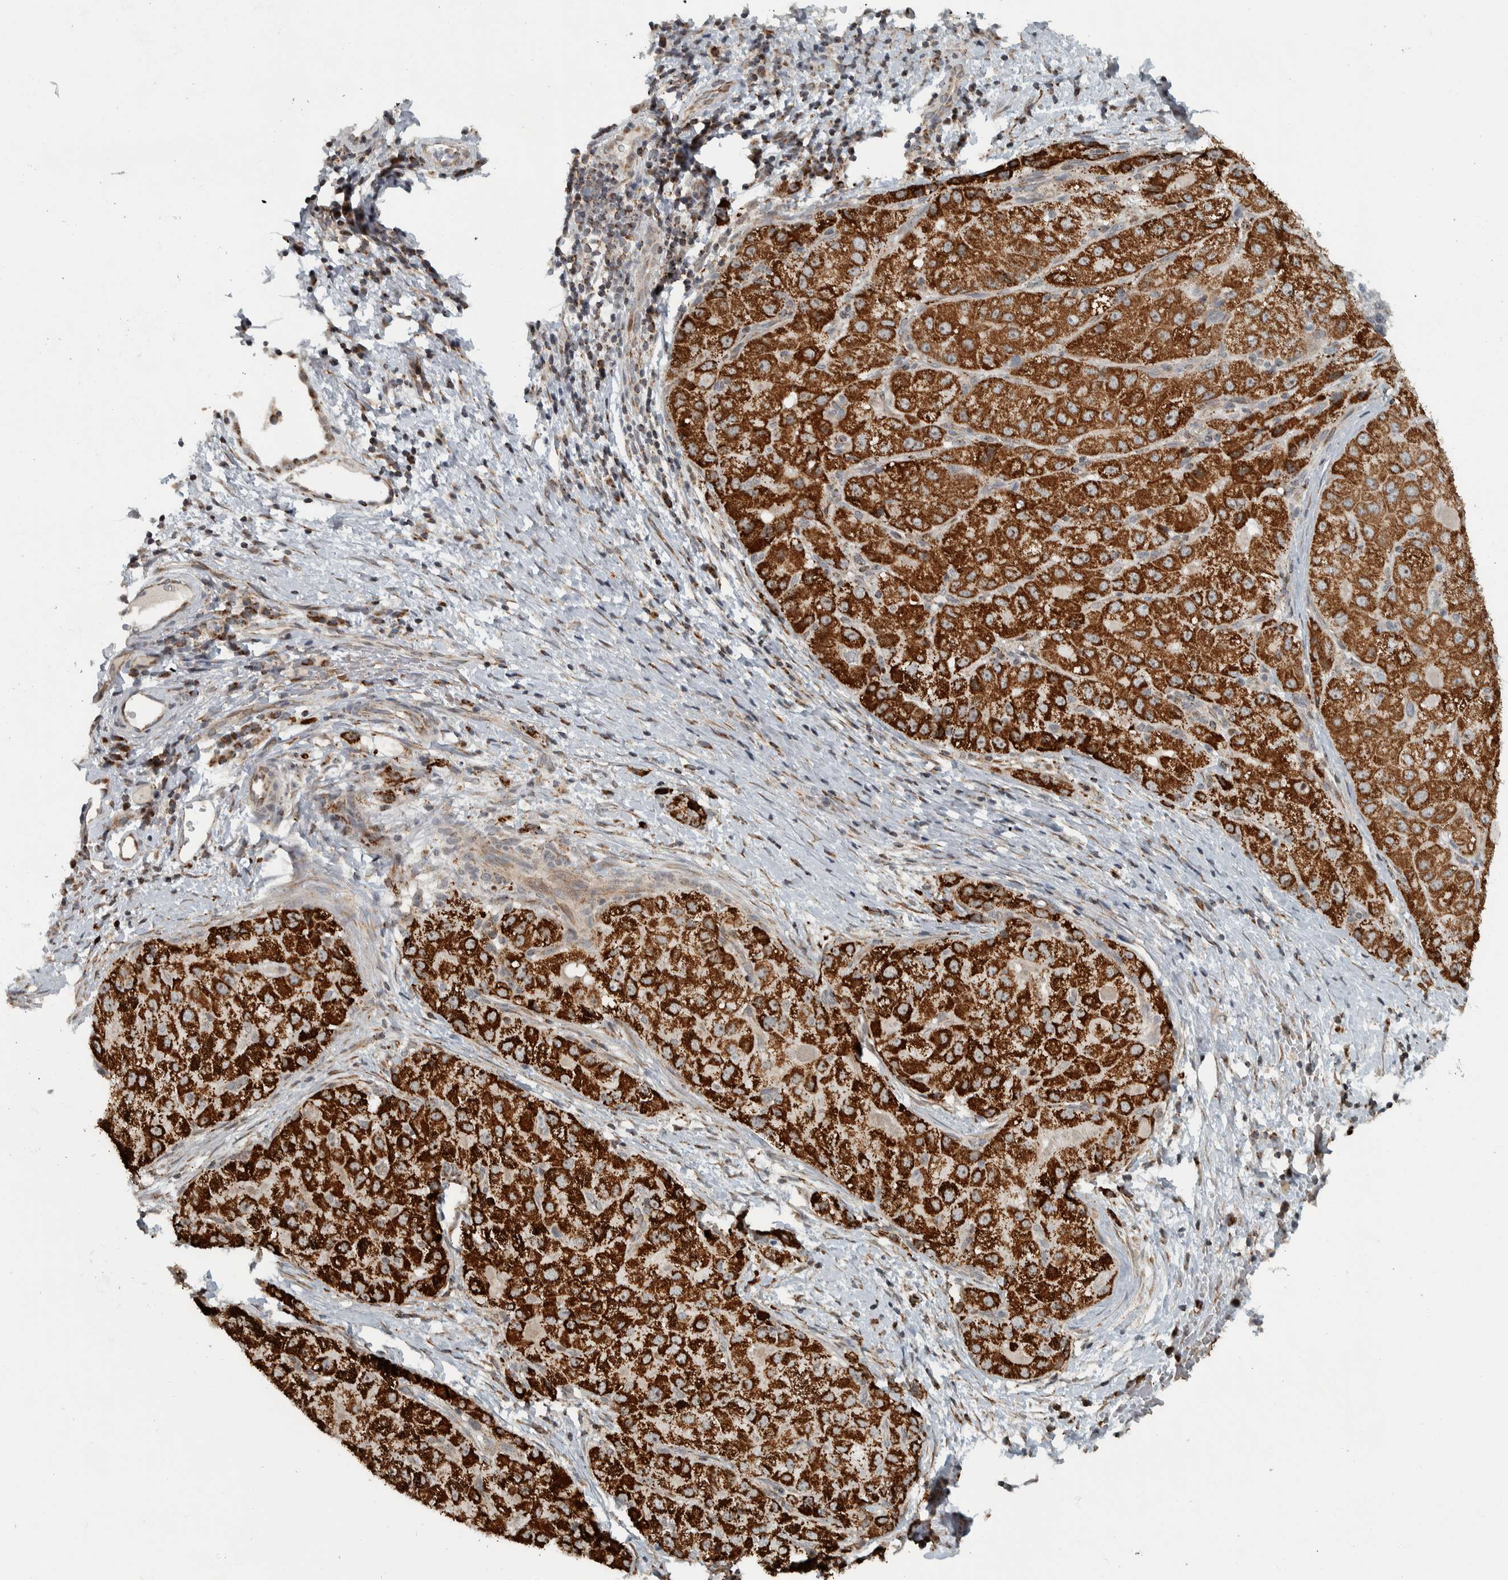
{"staining": {"intensity": "strong", "quantity": ">75%", "location": "cytoplasmic/membranous"}, "tissue": "liver cancer", "cell_type": "Tumor cells", "image_type": "cancer", "snomed": [{"axis": "morphology", "description": "Carcinoma, Hepatocellular, NOS"}, {"axis": "topography", "description": "Liver"}], "caption": "A high amount of strong cytoplasmic/membranous staining is identified in approximately >75% of tumor cells in liver cancer (hepatocellular carcinoma) tissue.", "gene": "PPM1K", "patient": {"sex": "male", "age": 80}}